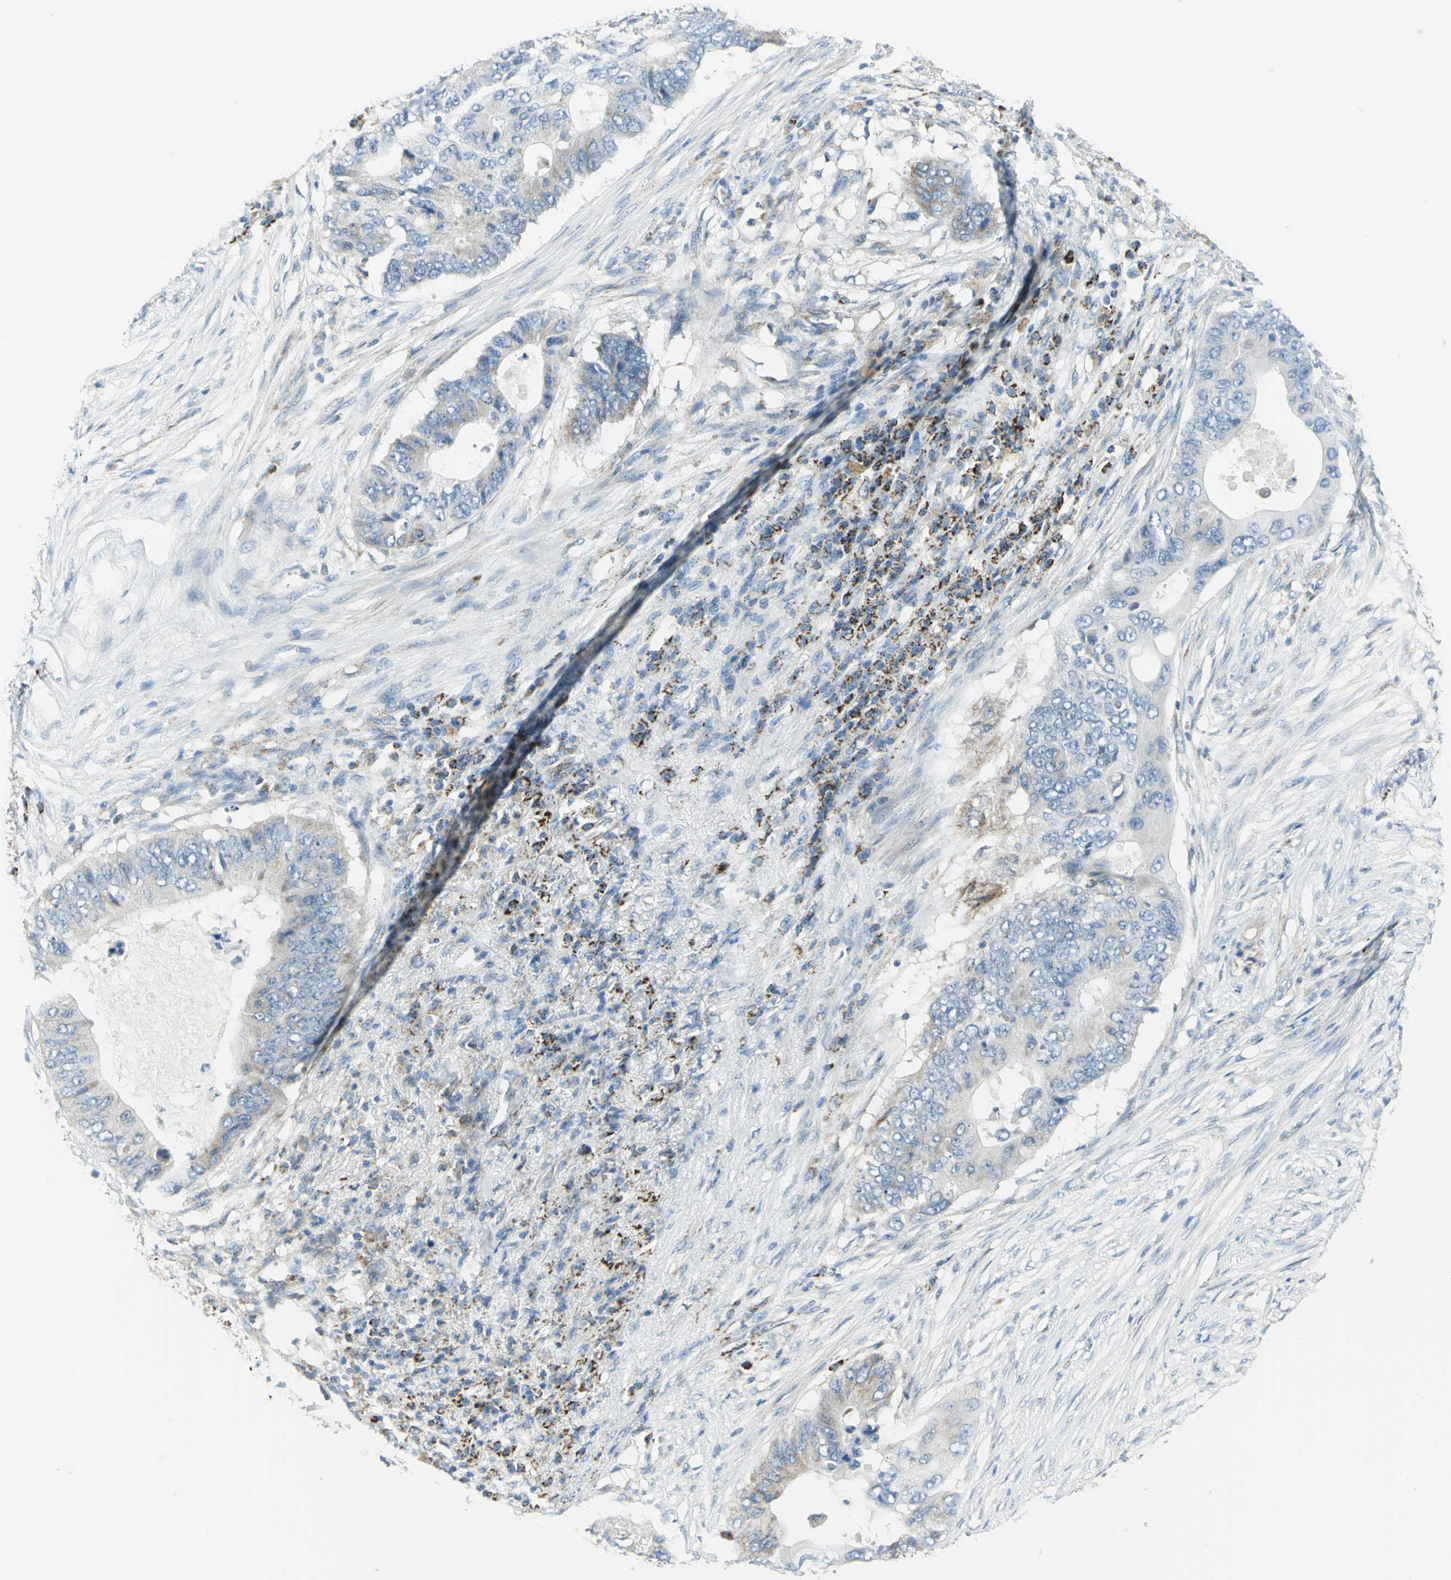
{"staining": {"intensity": "weak", "quantity": "25%-75%", "location": "cytoplasmic/membranous"}, "tissue": "colorectal cancer", "cell_type": "Tumor cells", "image_type": "cancer", "snomed": [{"axis": "morphology", "description": "Adenocarcinoma, NOS"}, {"axis": "topography", "description": "Colon"}], "caption": "An immunohistochemistry histopathology image of tumor tissue is shown. Protein staining in brown shows weak cytoplasmic/membranous positivity in colorectal adenocarcinoma within tumor cells.", "gene": "ACADM", "patient": {"sex": "male", "age": 71}}